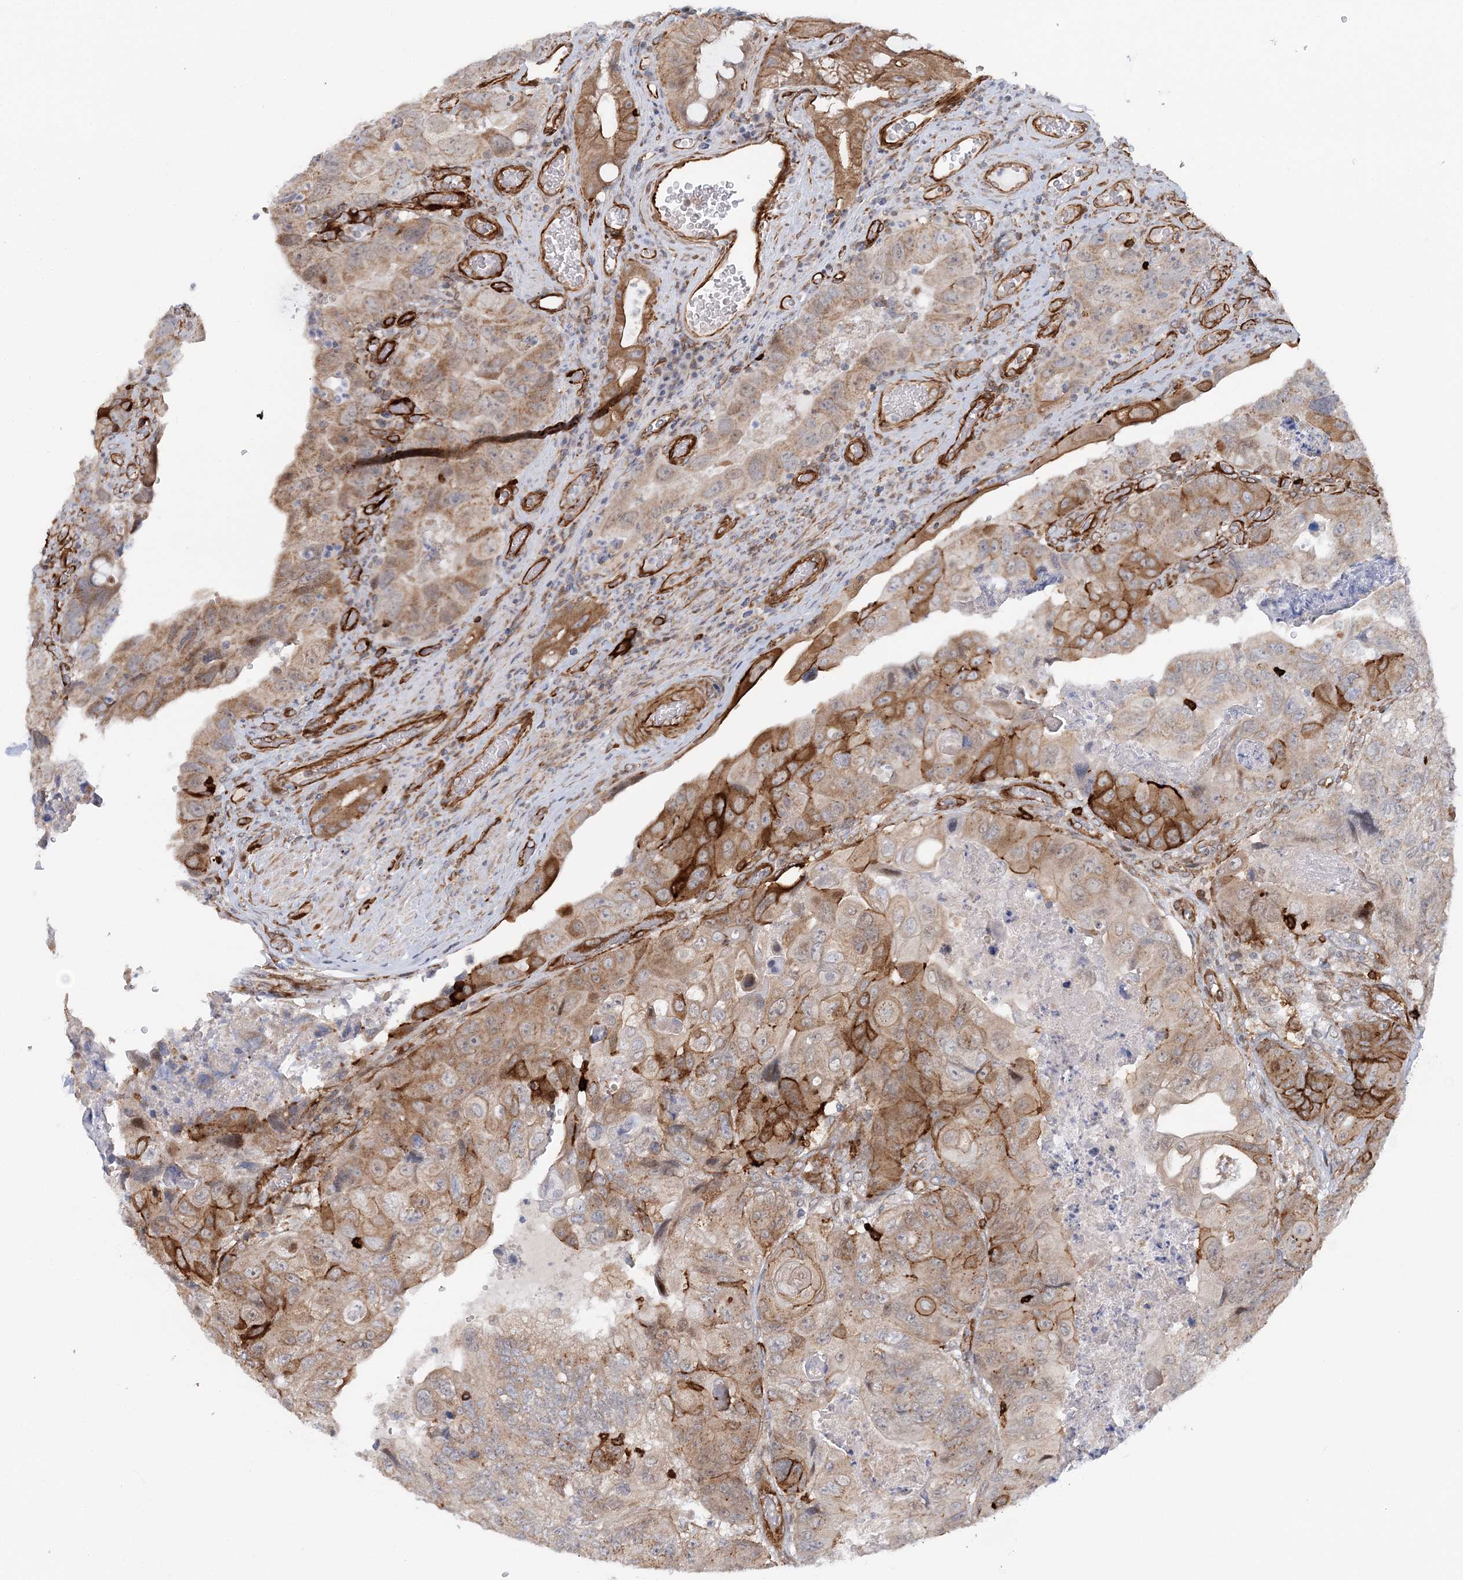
{"staining": {"intensity": "moderate", "quantity": ">75%", "location": "cytoplasmic/membranous"}, "tissue": "colorectal cancer", "cell_type": "Tumor cells", "image_type": "cancer", "snomed": [{"axis": "morphology", "description": "Adenocarcinoma, NOS"}, {"axis": "topography", "description": "Rectum"}], "caption": "Tumor cells display medium levels of moderate cytoplasmic/membranous positivity in approximately >75% of cells in colorectal cancer (adenocarcinoma). Immunohistochemistry (ihc) stains the protein of interest in brown and the nuclei are stained blue.", "gene": "AFAP1L2", "patient": {"sex": "male", "age": 63}}